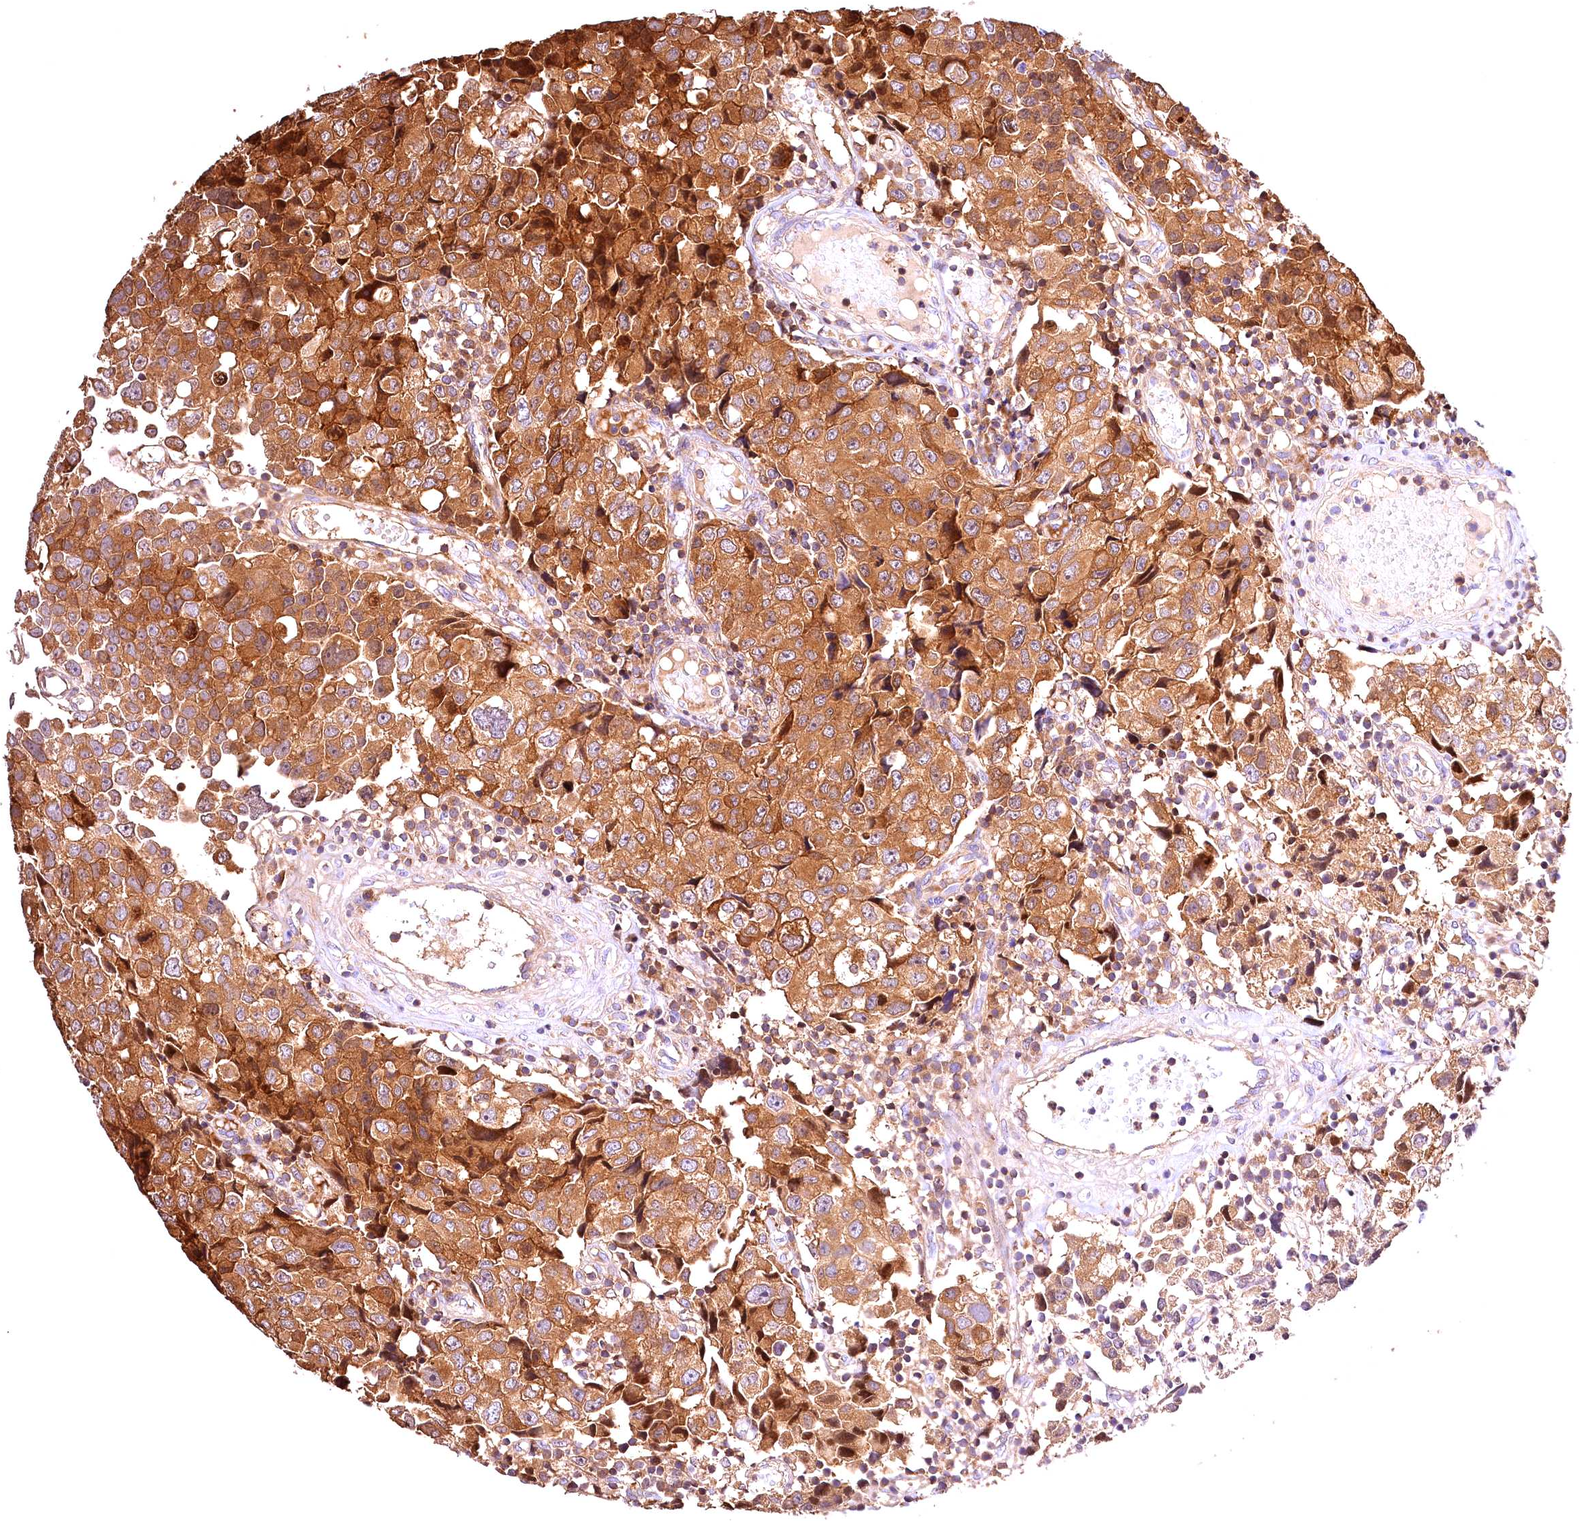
{"staining": {"intensity": "strong", "quantity": ">75%", "location": "cytoplasmic/membranous"}, "tissue": "urothelial cancer", "cell_type": "Tumor cells", "image_type": "cancer", "snomed": [{"axis": "morphology", "description": "Urothelial carcinoma, High grade"}, {"axis": "topography", "description": "Urinary bladder"}], "caption": "Brown immunohistochemical staining in urothelial cancer demonstrates strong cytoplasmic/membranous staining in about >75% of tumor cells.", "gene": "KPTN", "patient": {"sex": "female", "age": 75}}